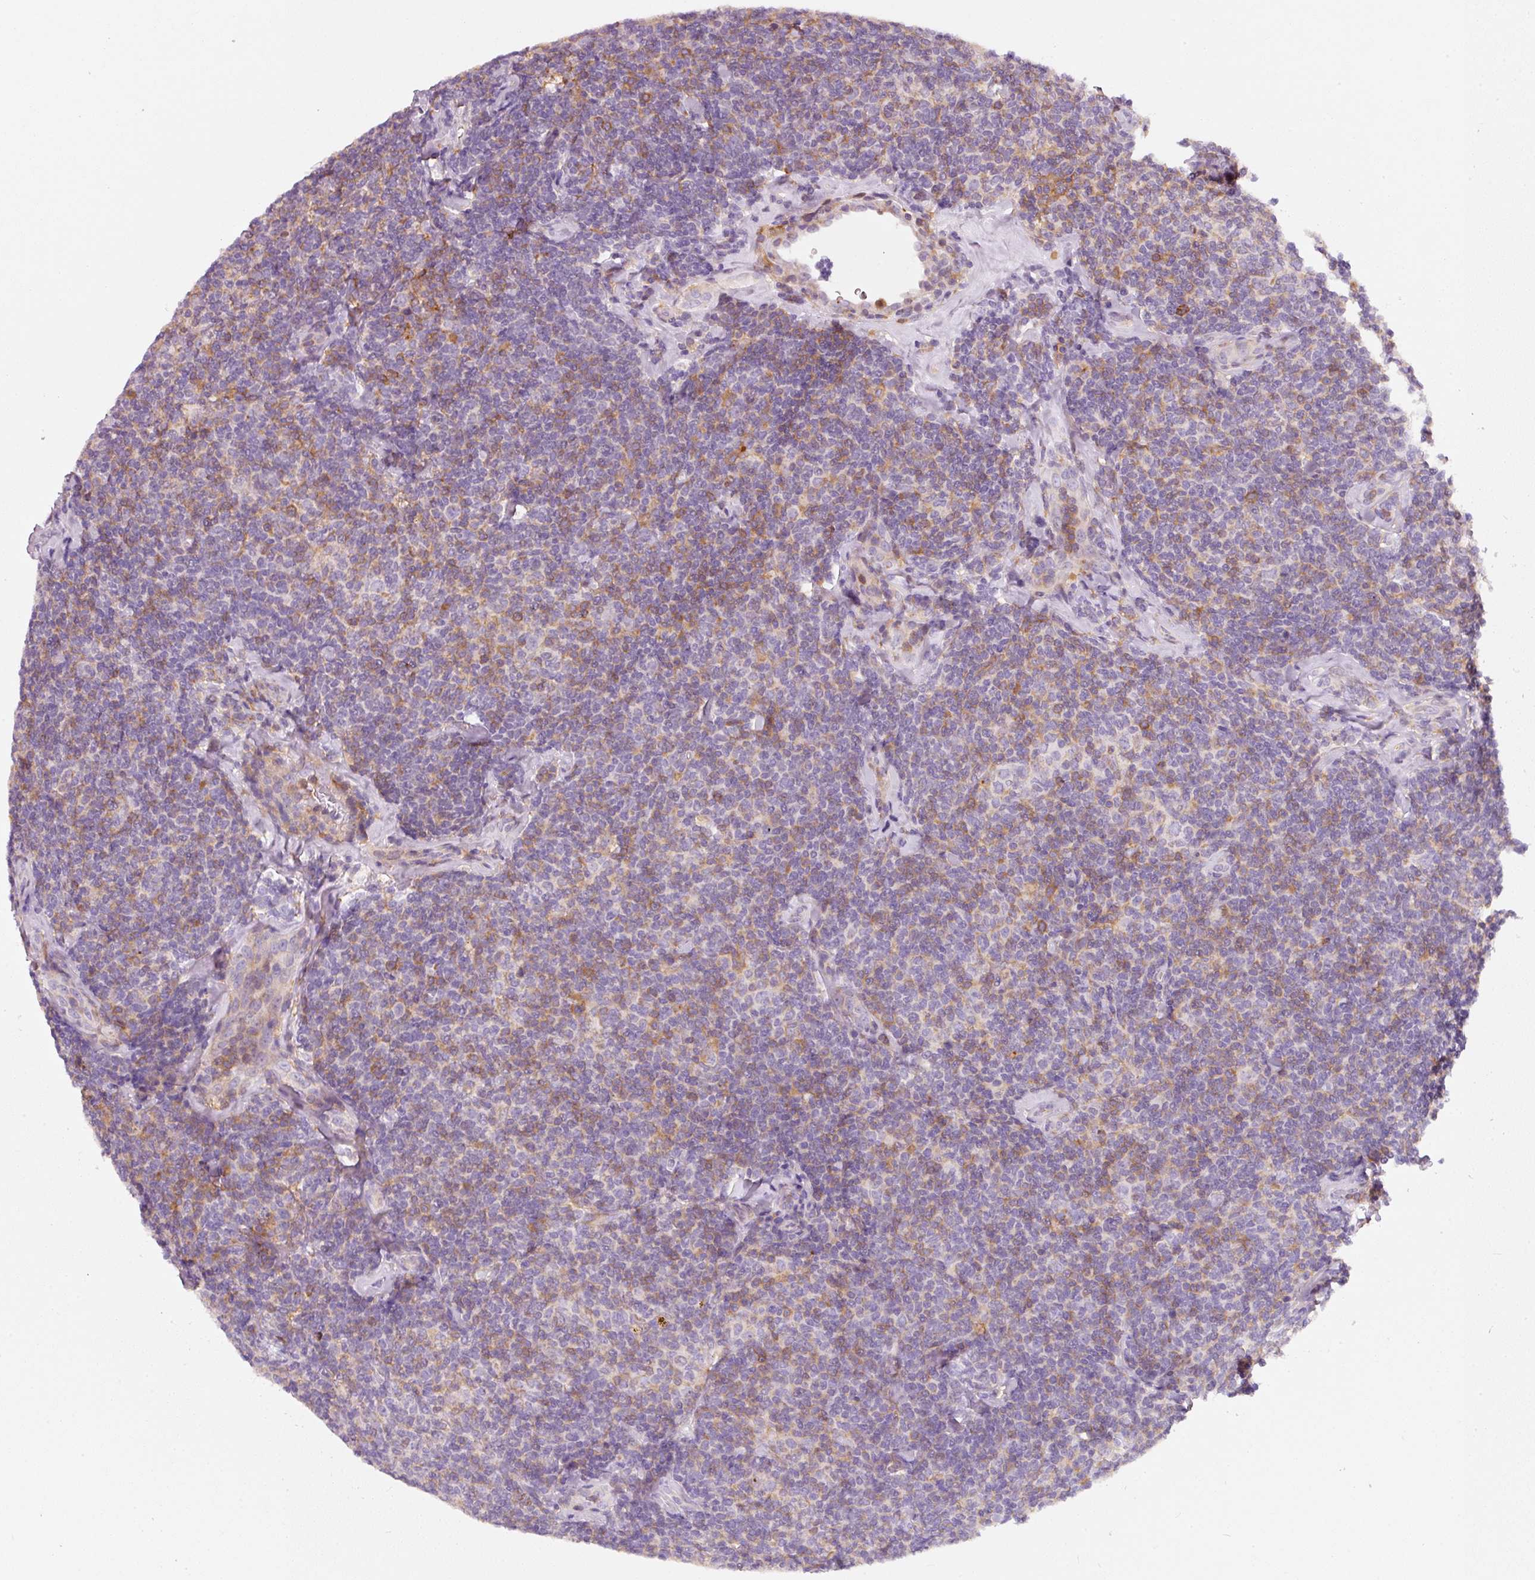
{"staining": {"intensity": "moderate", "quantity": "<25%", "location": "cytoplasmic/membranous"}, "tissue": "lymphoma", "cell_type": "Tumor cells", "image_type": "cancer", "snomed": [{"axis": "morphology", "description": "Malignant lymphoma, non-Hodgkin's type, Low grade"}, {"axis": "topography", "description": "Lymph node"}], "caption": "Tumor cells display low levels of moderate cytoplasmic/membranous positivity in about <25% of cells in human malignant lymphoma, non-Hodgkin's type (low-grade).", "gene": "IQGAP2", "patient": {"sex": "female", "age": 56}}